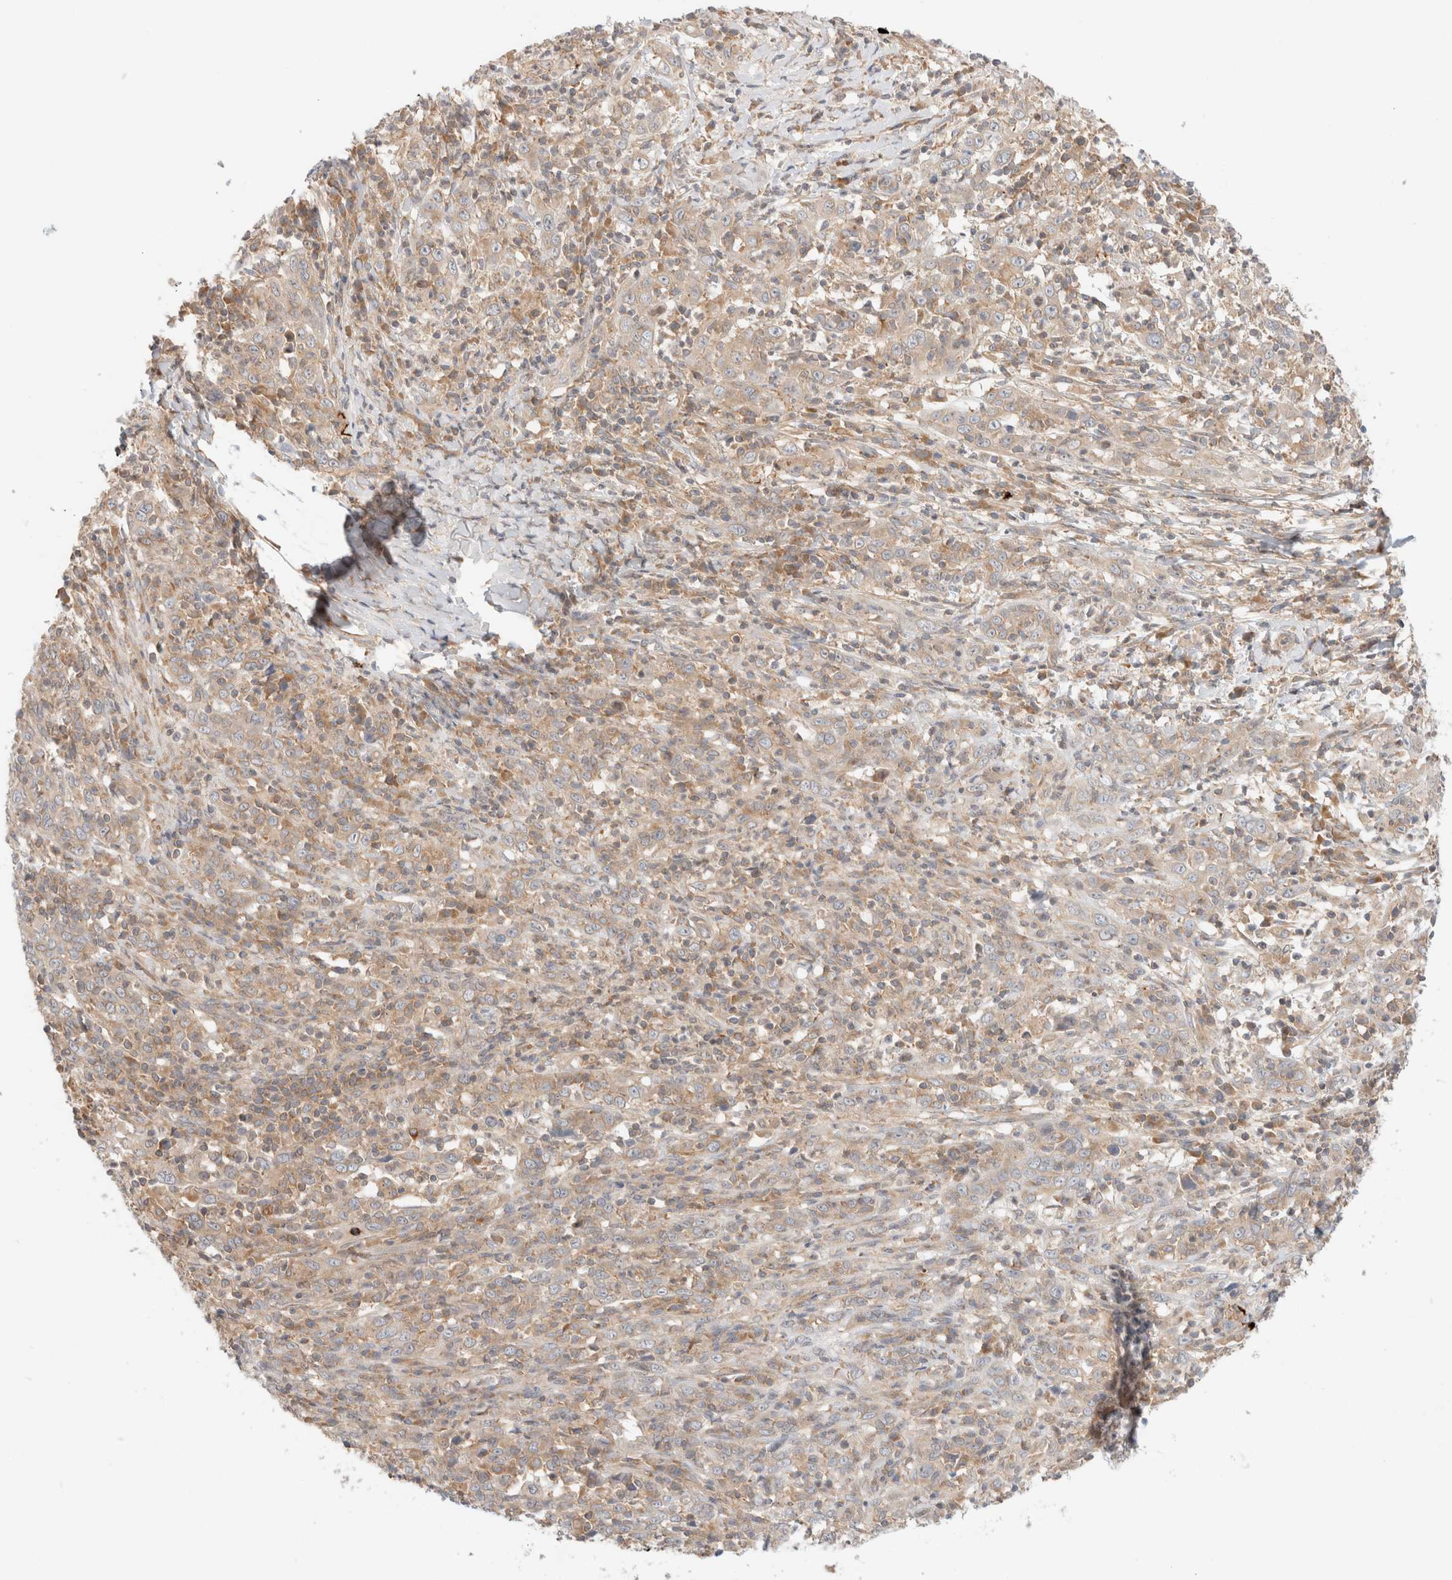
{"staining": {"intensity": "weak", "quantity": ">75%", "location": "cytoplasmic/membranous"}, "tissue": "cervical cancer", "cell_type": "Tumor cells", "image_type": "cancer", "snomed": [{"axis": "morphology", "description": "Squamous cell carcinoma, NOS"}, {"axis": "topography", "description": "Cervix"}], "caption": "Cervical squamous cell carcinoma stained with a protein marker exhibits weak staining in tumor cells.", "gene": "MARK3", "patient": {"sex": "female", "age": 46}}